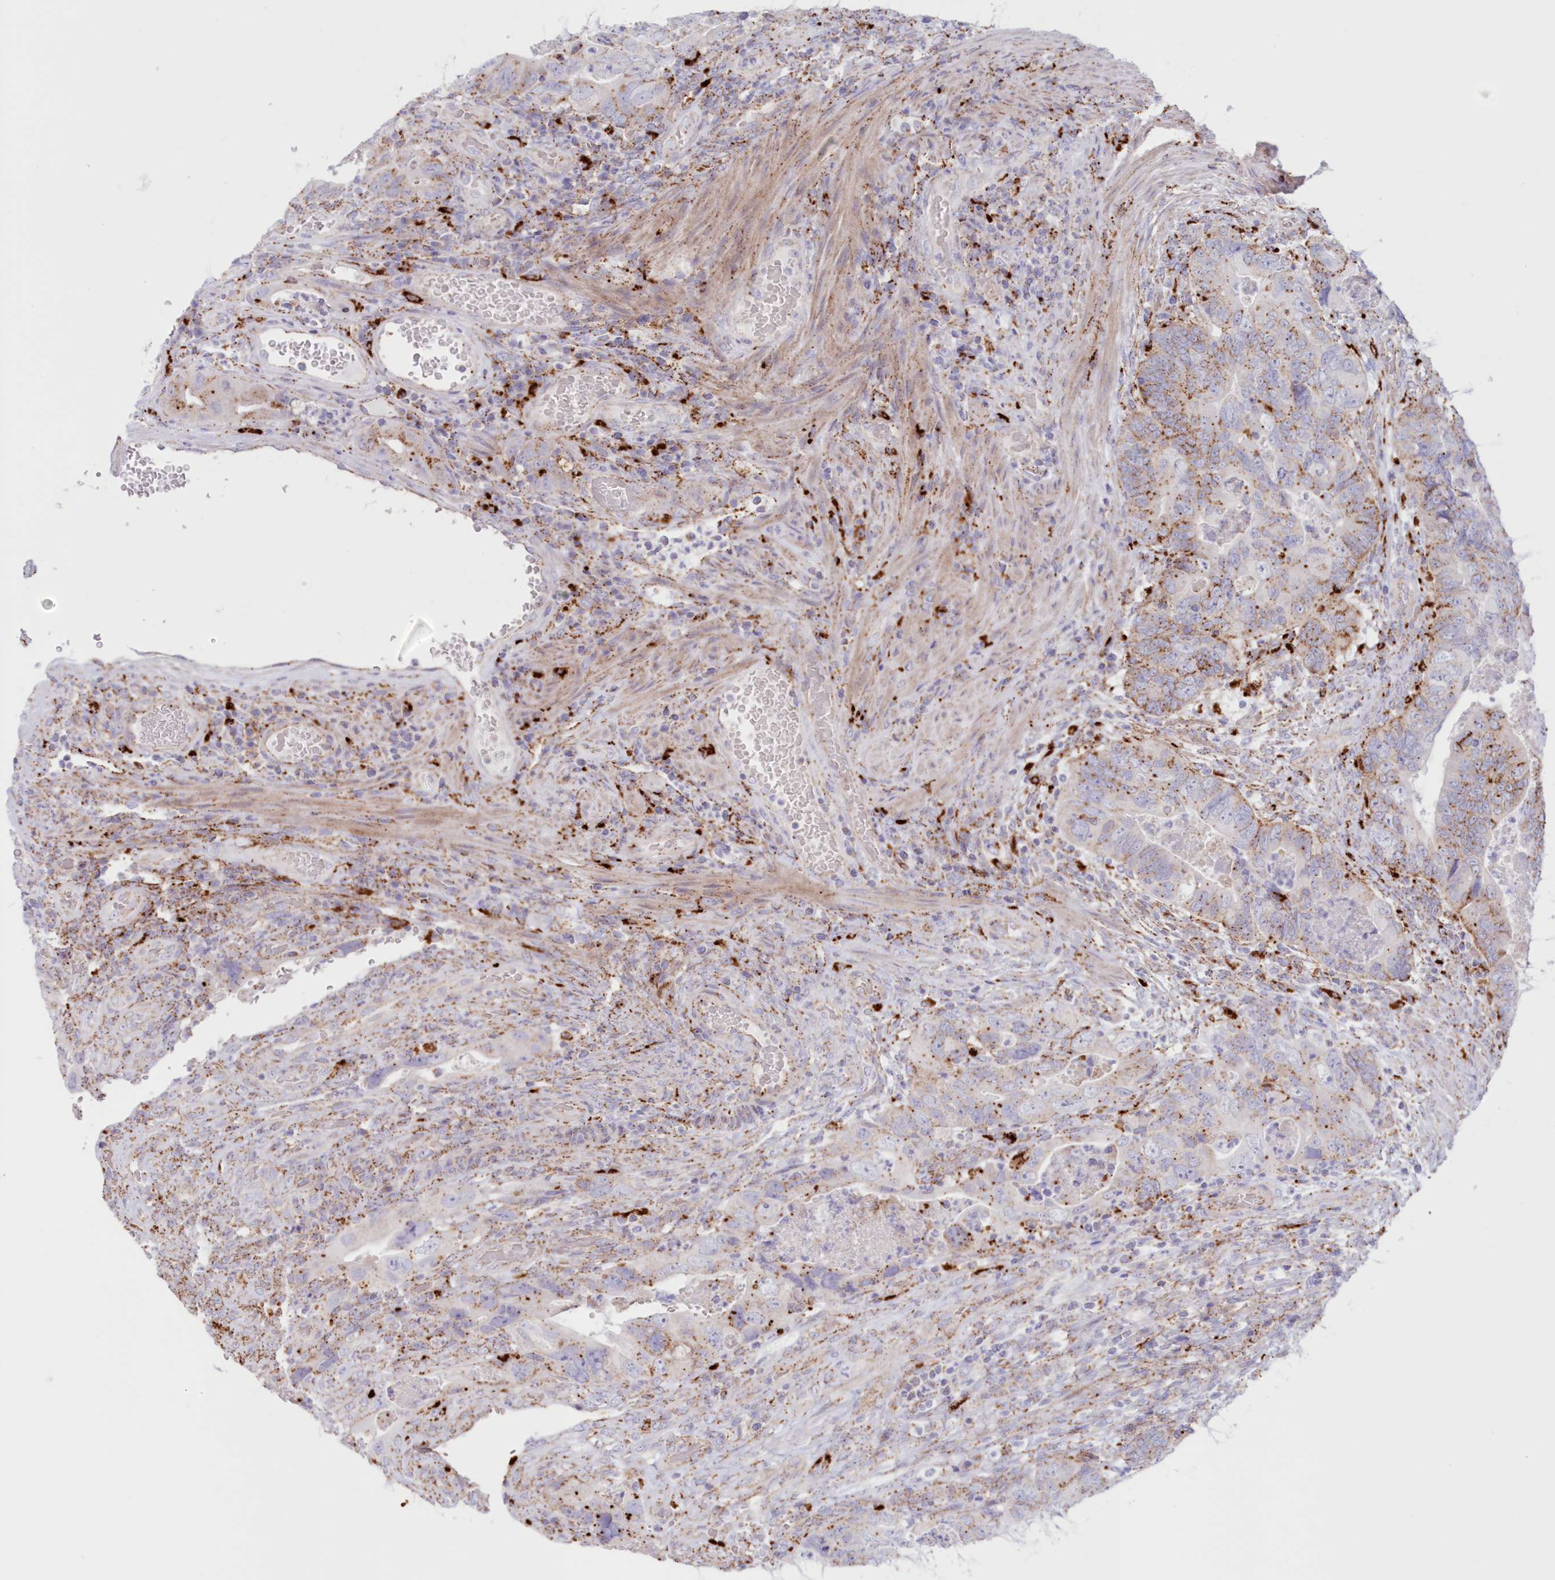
{"staining": {"intensity": "moderate", "quantity": "<25%", "location": "cytoplasmic/membranous"}, "tissue": "colorectal cancer", "cell_type": "Tumor cells", "image_type": "cancer", "snomed": [{"axis": "morphology", "description": "Adenocarcinoma, NOS"}, {"axis": "topography", "description": "Rectum"}], "caption": "Colorectal cancer (adenocarcinoma) was stained to show a protein in brown. There is low levels of moderate cytoplasmic/membranous positivity in about <25% of tumor cells.", "gene": "TPP1", "patient": {"sex": "male", "age": 63}}